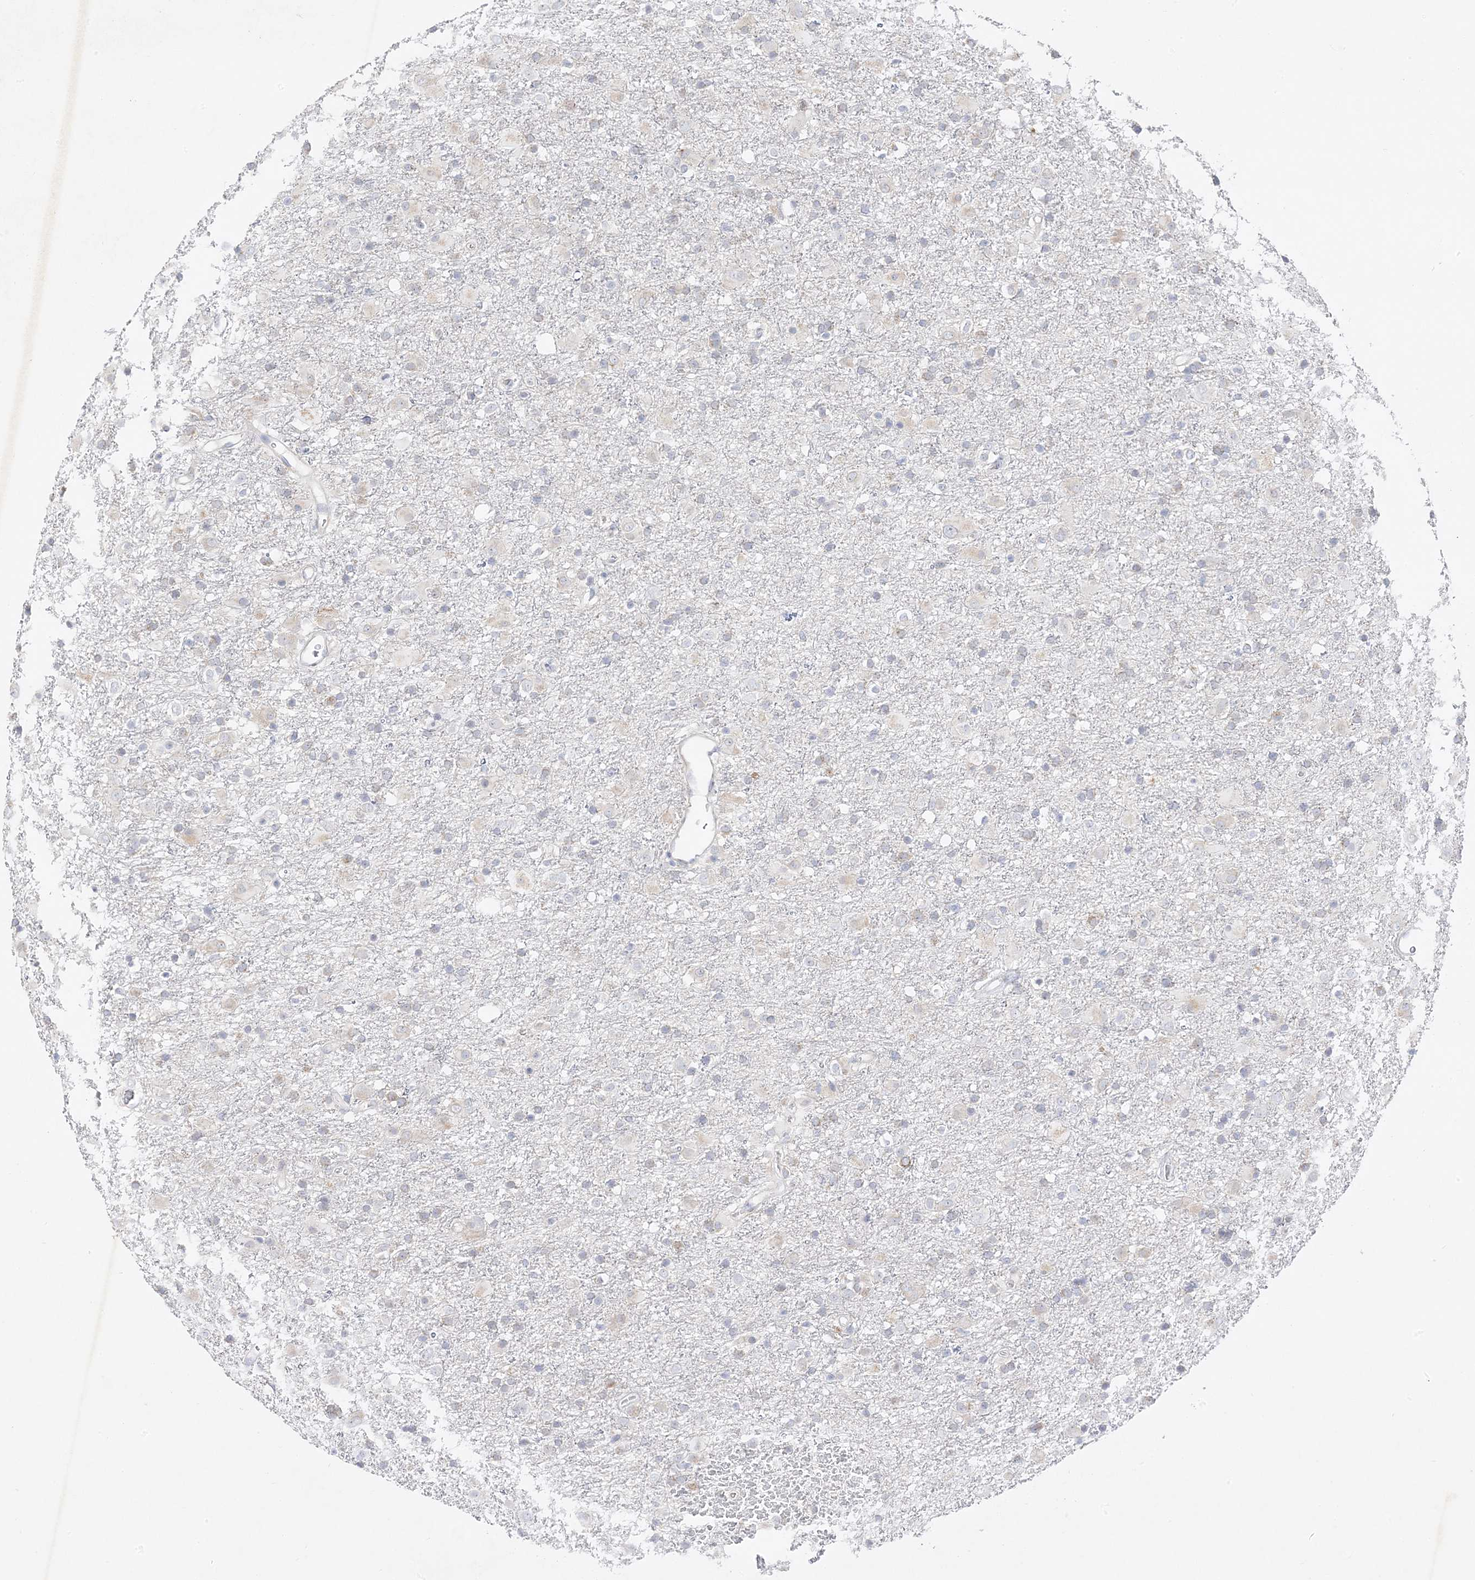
{"staining": {"intensity": "negative", "quantity": "none", "location": "none"}, "tissue": "glioma", "cell_type": "Tumor cells", "image_type": "cancer", "snomed": [{"axis": "morphology", "description": "Glioma, malignant, Low grade"}, {"axis": "topography", "description": "Brain"}], "caption": "Glioma was stained to show a protein in brown. There is no significant expression in tumor cells.", "gene": "C2CD2", "patient": {"sex": "male", "age": 65}}